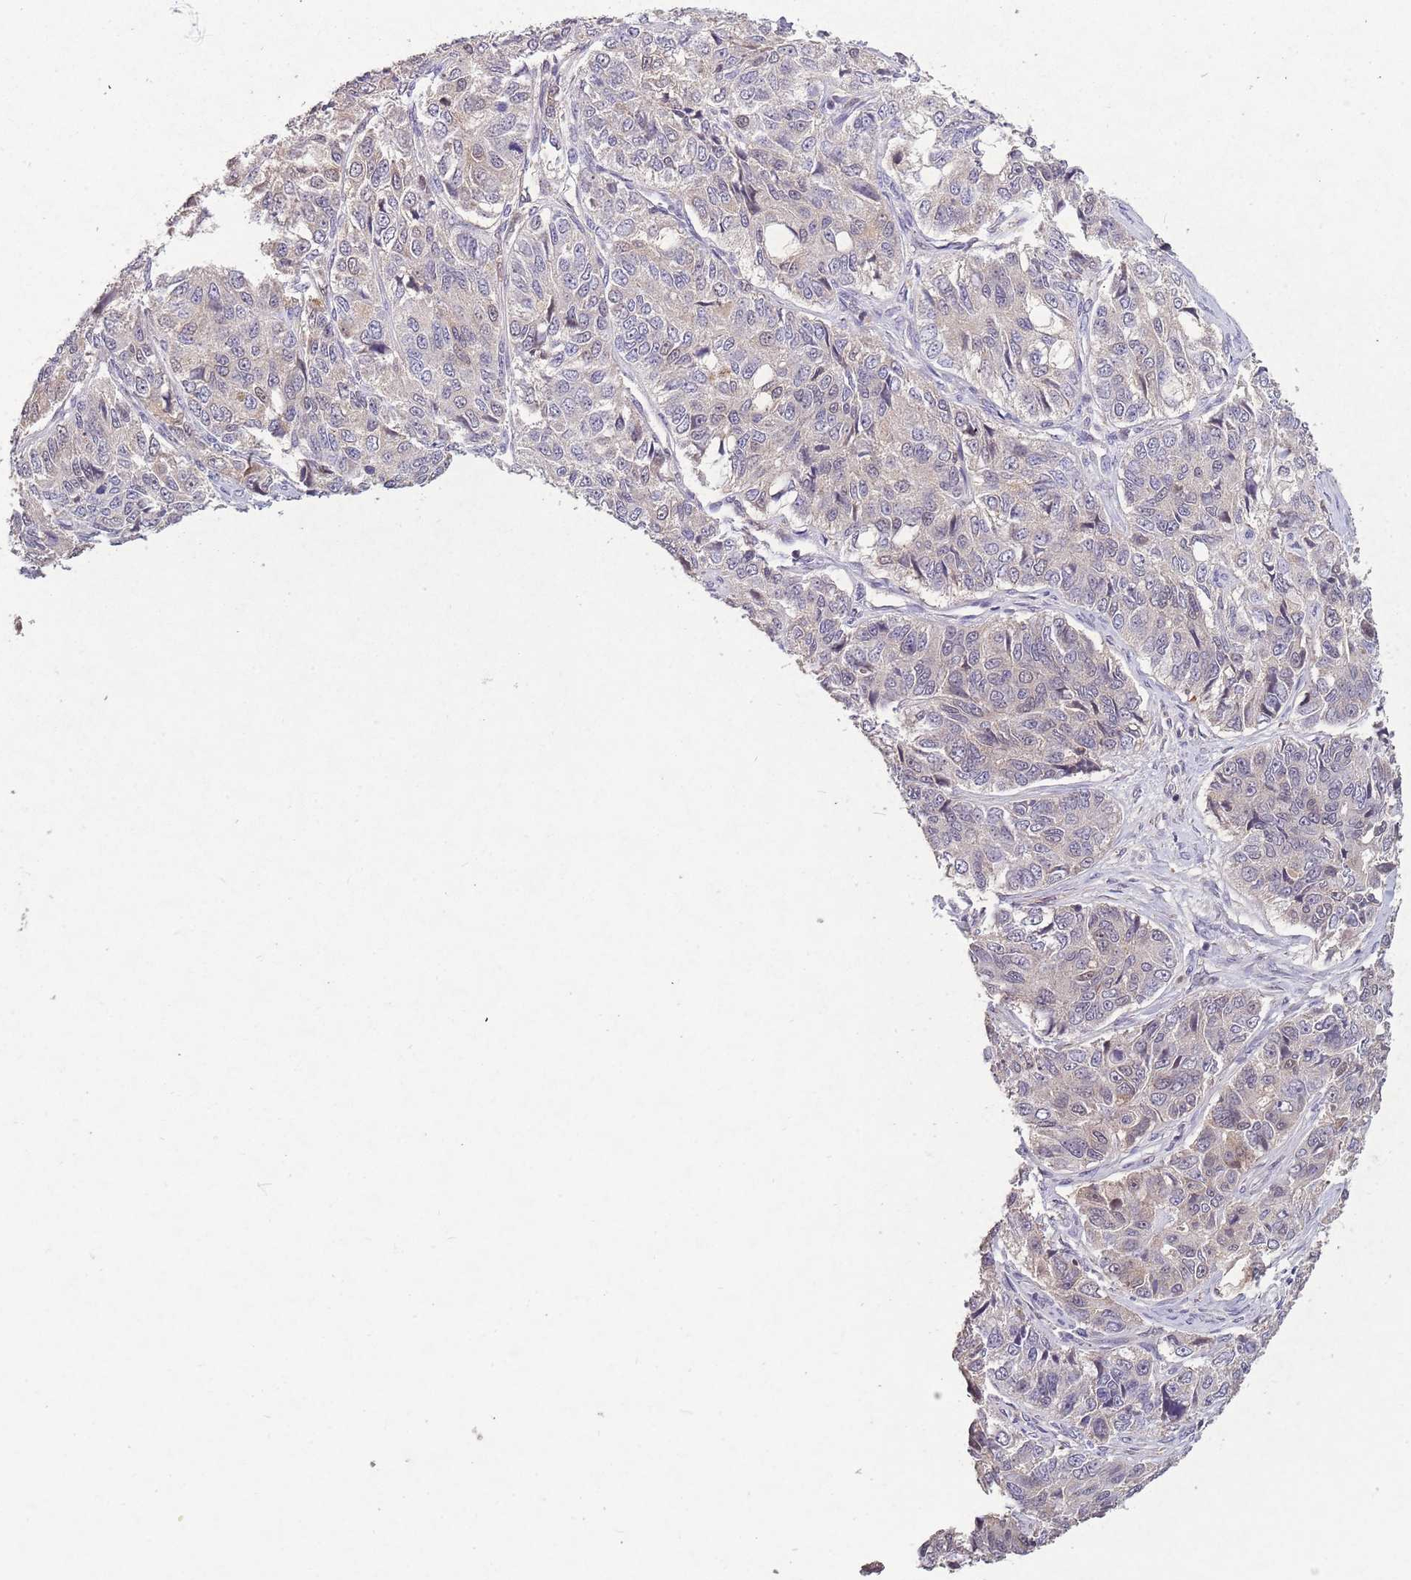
{"staining": {"intensity": "negative", "quantity": "none", "location": "none"}, "tissue": "ovarian cancer", "cell_type": "Tumor cells", "image_type": "cancer", "snomed": [{"axis": "morphology", "description": "Carcinoma, endometroid"}, {"axis": "topography", "description": "Ovary"}], "caption": "Tumor cells show no significant protein expression in endometroid carcinoma (ovarian).", "gene": "ZNF639", "patient": {"sex": "female", "age": 51}}